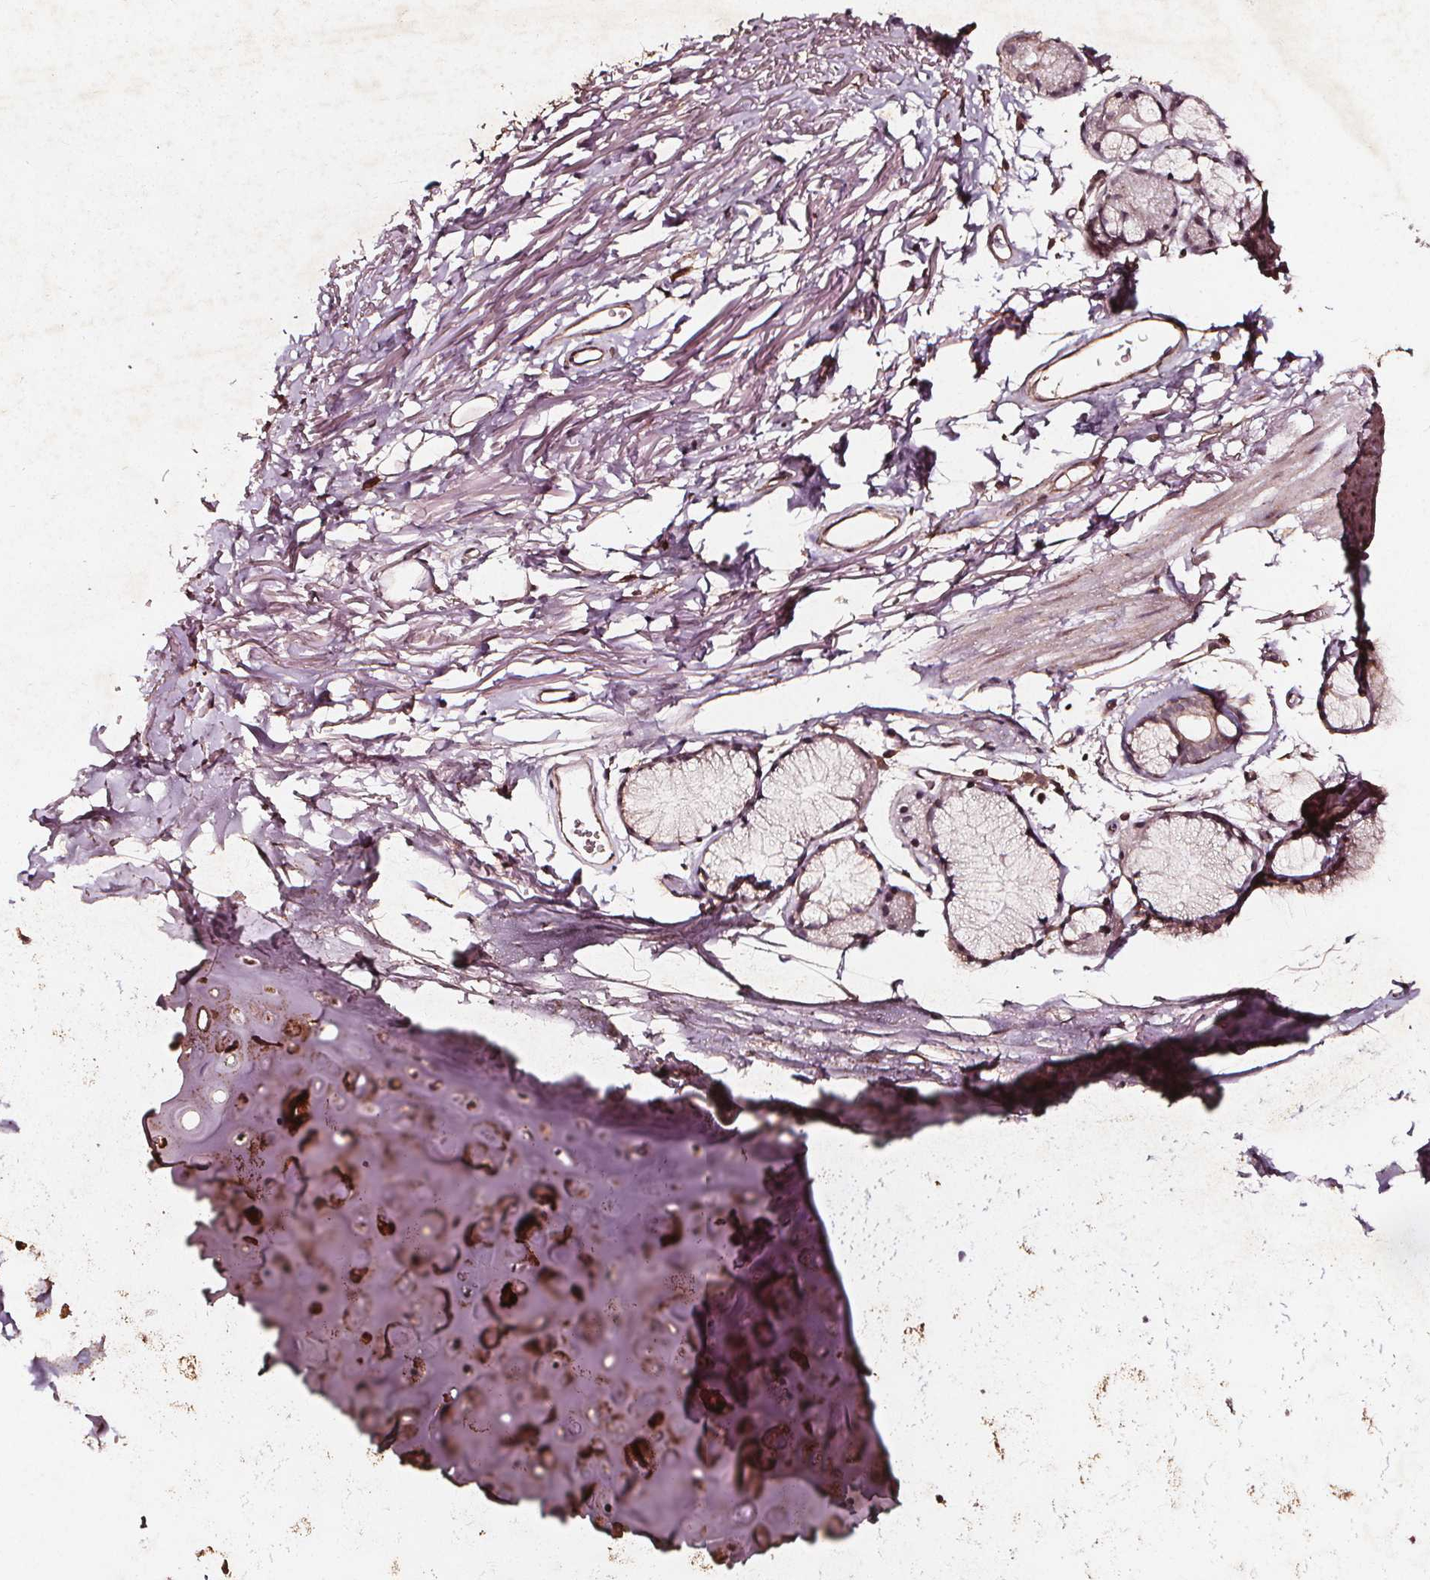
{"staining": {"intensity": "moderate", "quantity": ">75%", "location": "cytoplasmic/membranous"}, "tissue": "adipose tissue", "cell_type": "Adipocytes", "image_type": "normal", "snomed": [{"axis": "morphology", "description": "Normal tissue, NOS"}, {"axis": "topography", "description": "Cartilage tissue"}, {"axis": "topography", "description": "Bronchus"}], "caption": "Immunohistochemistry (DAB) staining of unremarkable adipose tissue demonstrates moderate cytoplasmic/membranous protein positivity in about >75% of adipocytes.", "gene": "ABCA1", "patient": {"sex": "female", "age": 79}}